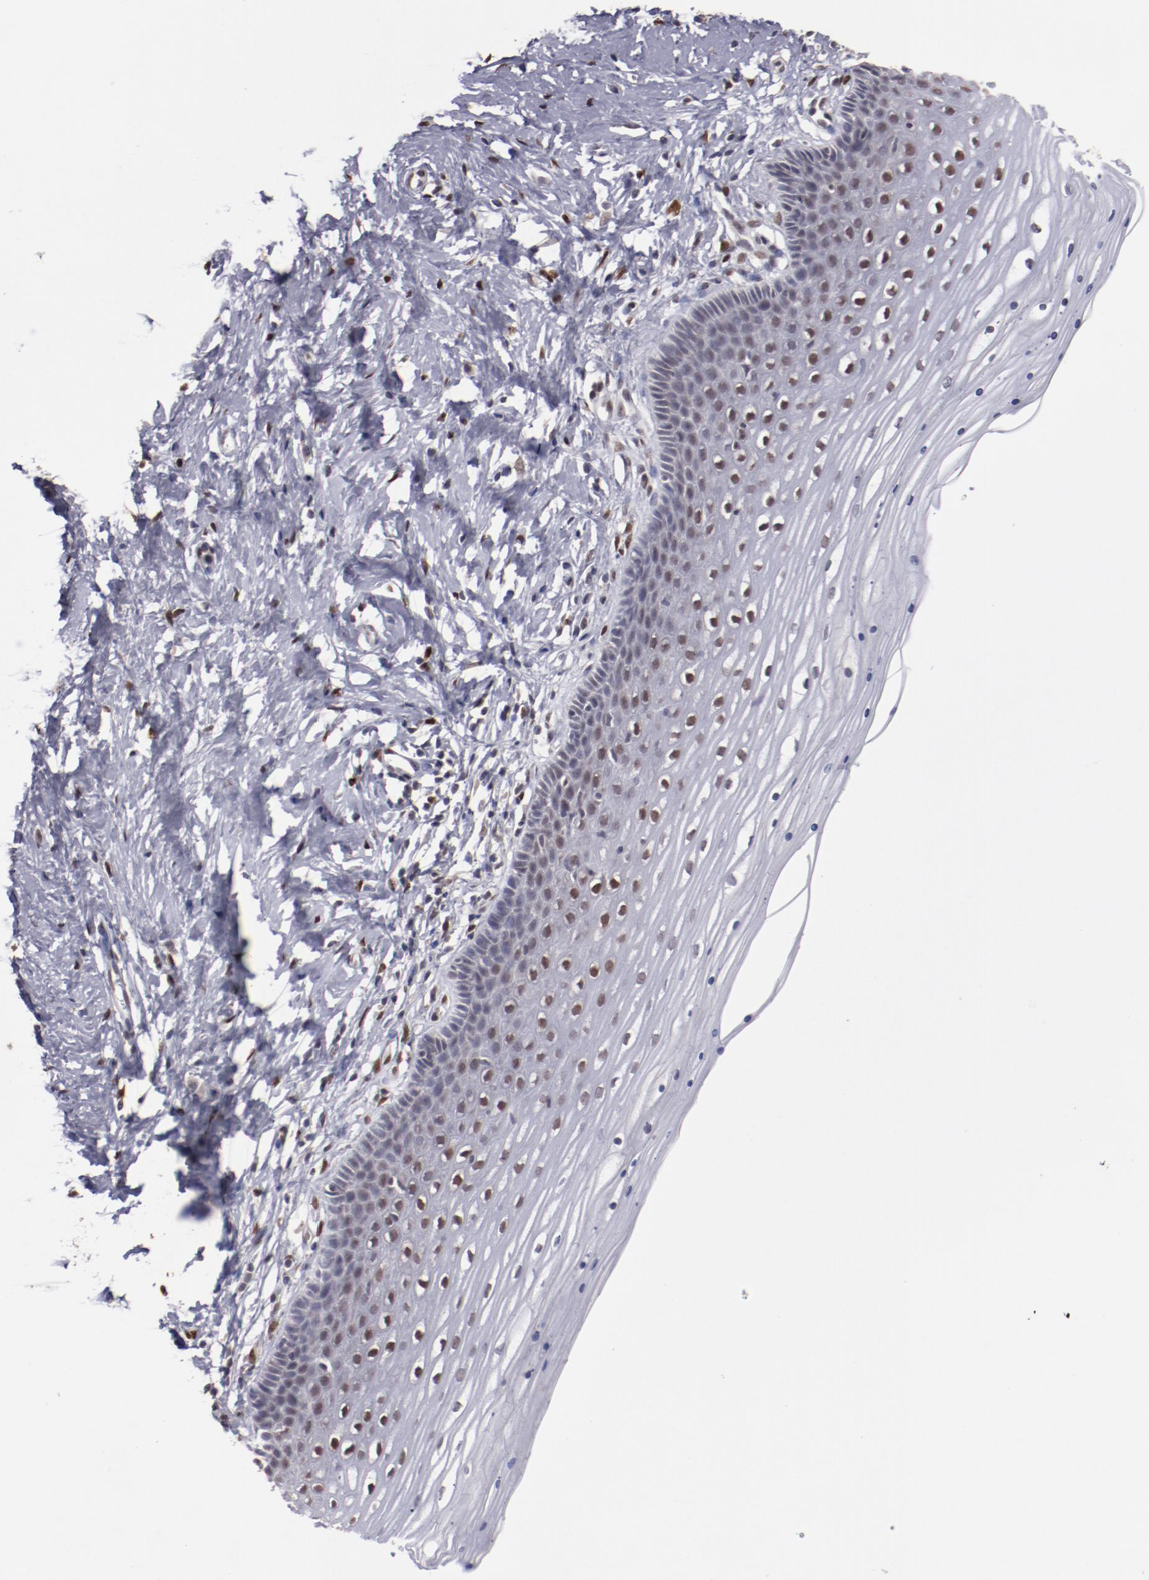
{"staining": {"intensity": "weak", "quantity": ">75%", "location": "nuclear"}, "tissue": "cervix", "cell_type": "Glandular cells", "image_type": "normal", "snomed": [{"axis": "morphology", "description": "Normal tissue, NOS"}, {"axis": "topography", "description": "Cervix"}], "caption": "Immunohistochemistry (IHC) of benign cervix reveals low levels of weak nuclear positivity in about >75% of glandular cells. (DAB (3,3'-diaminobenzidine) IHC, brown staining for protein, blue staining for nuclei).", "gene": "ARNT", "patient": {"sex": "female", "age": 39}}